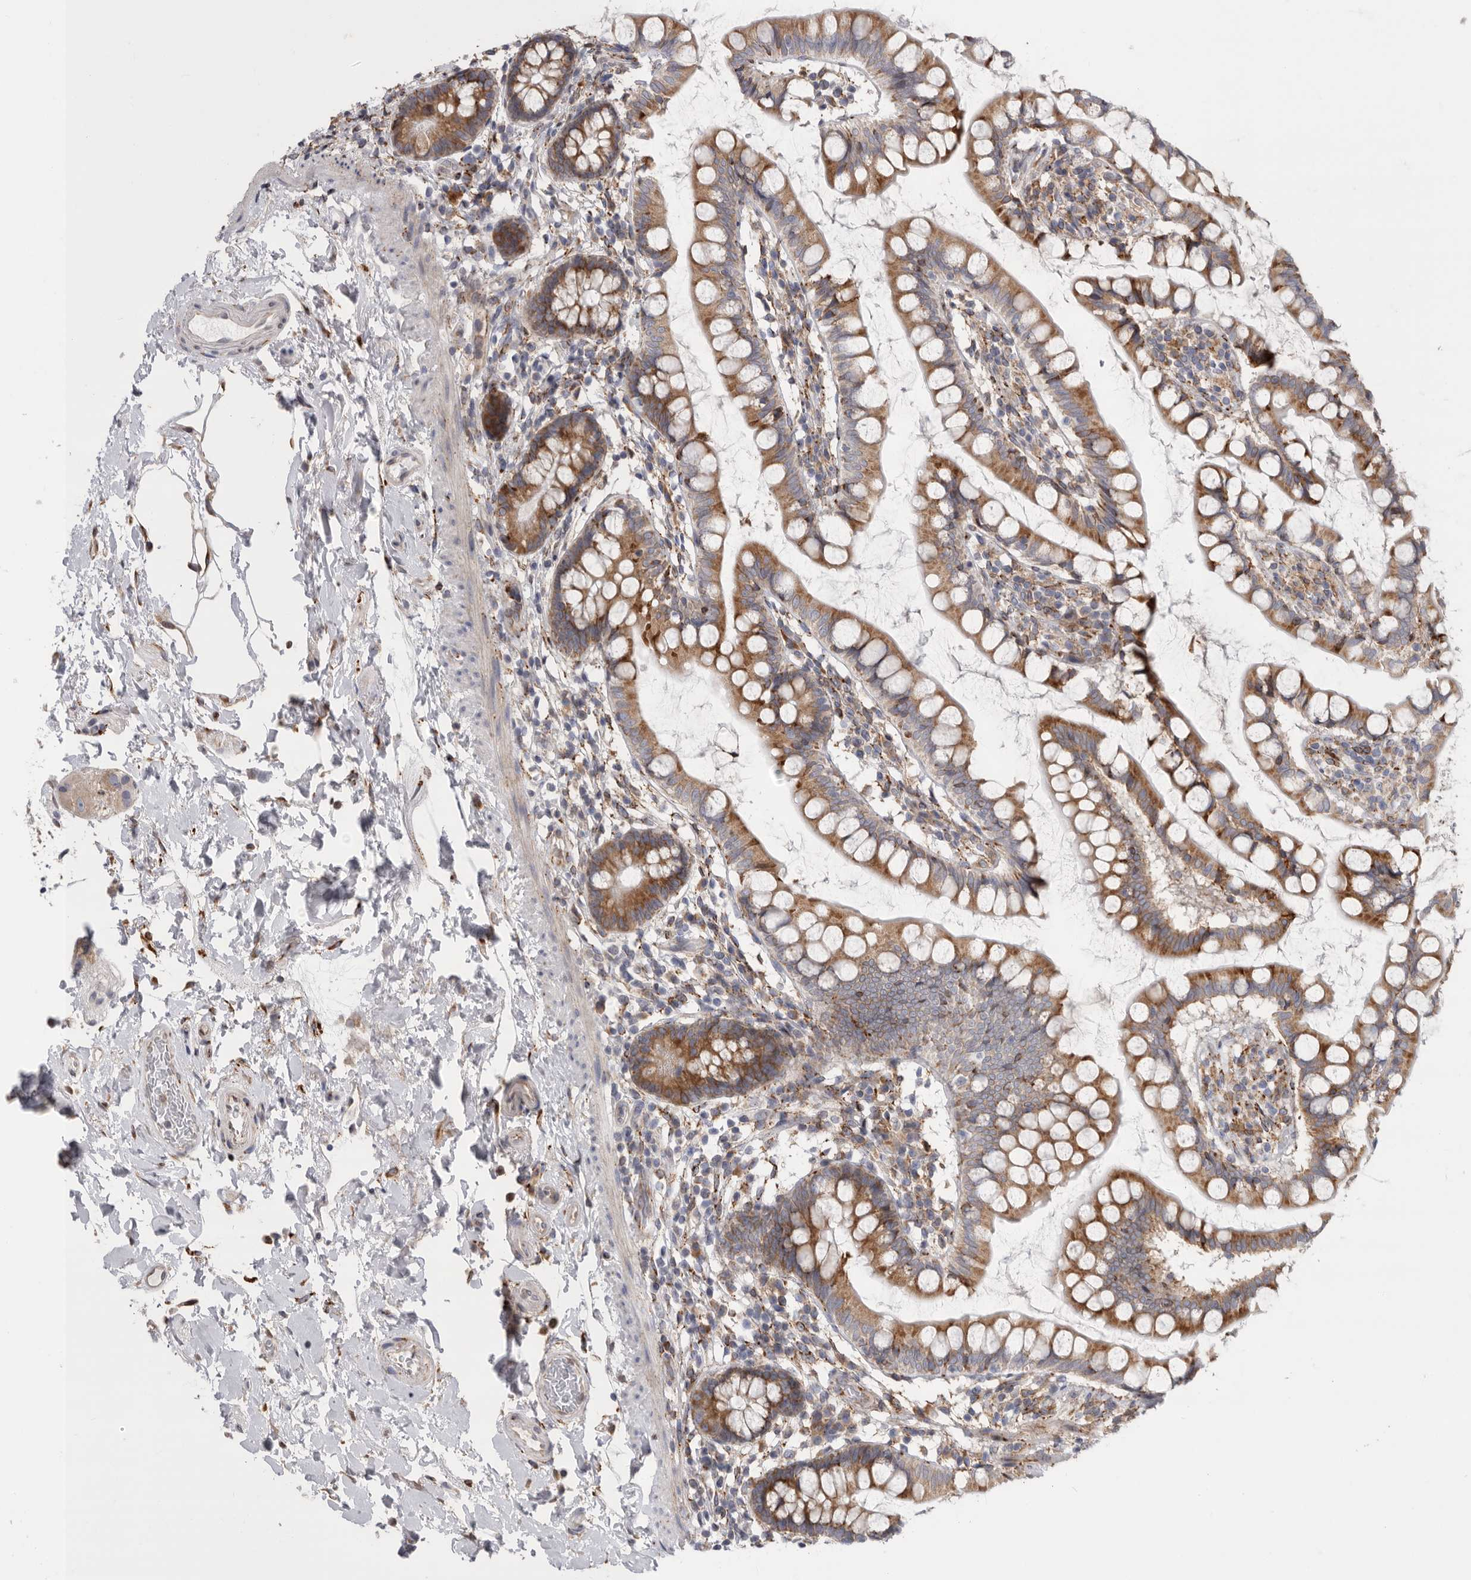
{"staining": {"intensity": "moderate", "quantity": ">75%", "location": "cytoplasmic/membranous"}, "tissue": "small intestine", "cell_type": "Glandular cells", "image_type": "normal", "snomed": [{"axis": "morphology", "description": "Normal tissue, NOS"}, {"axis": "topography", "description": "Small intestine"}], "caption": "A high-resolution photomicrograph shows immunohistochemistry (IHC) staining of unremarkable small intestine, which reveals moderate cytoplasmic/membranous staining in approximately >75% of glandular cells. Nuclei are stained in blue.", "gene": "GANAB", "patient": {"sex": "female", "age": 84}}